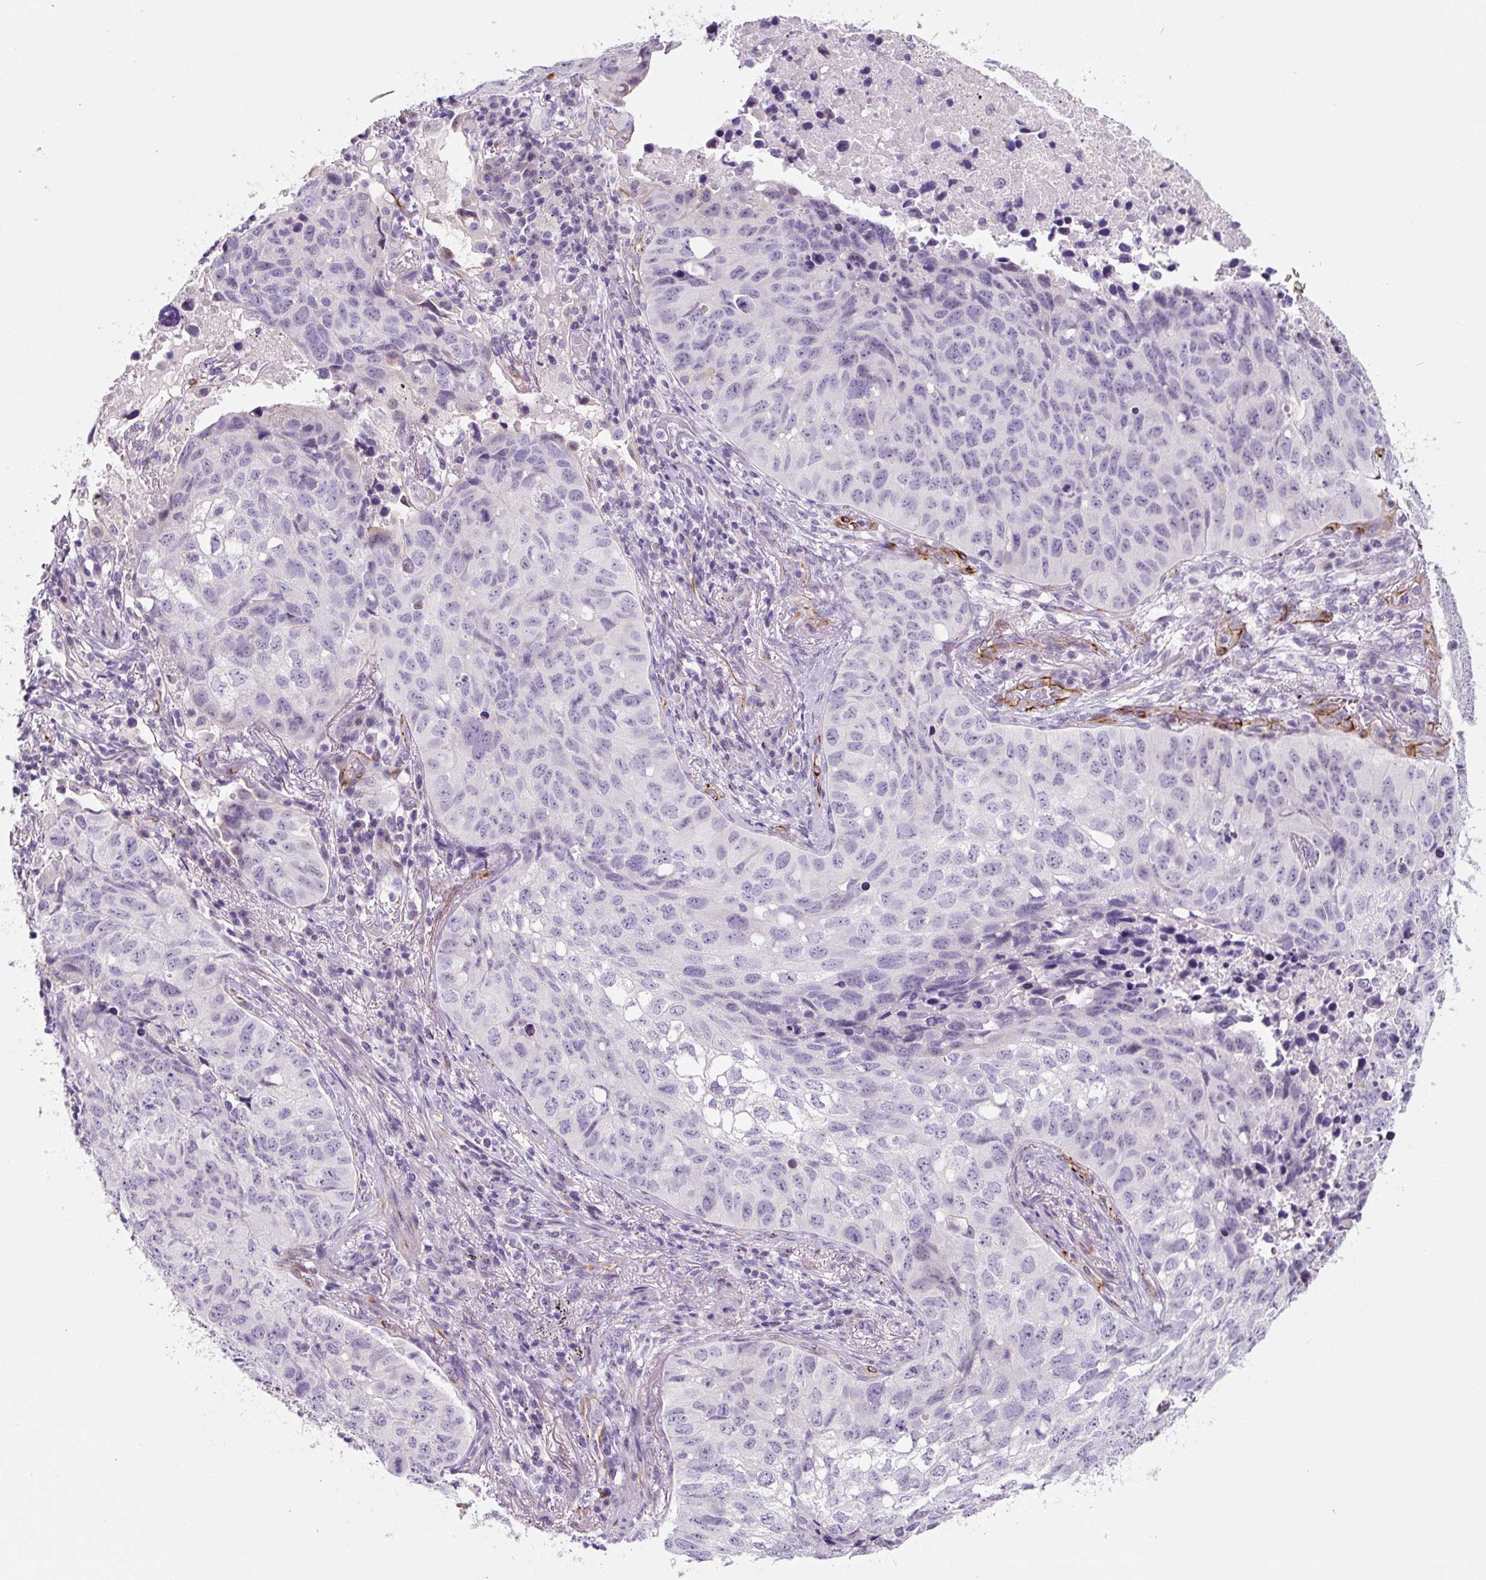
{"staining": {"intensity": "negative", "quantity": "none", "location": "none"}, "tissue": "lung cancer", "cell_type": "Tumor cells", "image_type": "cancer", "snomed": [{"axis": "morphology", "description": "Squamous cell carcinoma, NOS"}, {"axis": "topography", "description": "Lung"}], "caption": "An immunohistochemistry (IHC) photomicrograph of squamous cell carcinoma (lung) is shown. There is no staining in tumor cells of squamous cell carcinoma (lung).", "gene": "CCL25", "patient": {"sex": "male", "age": 60}}